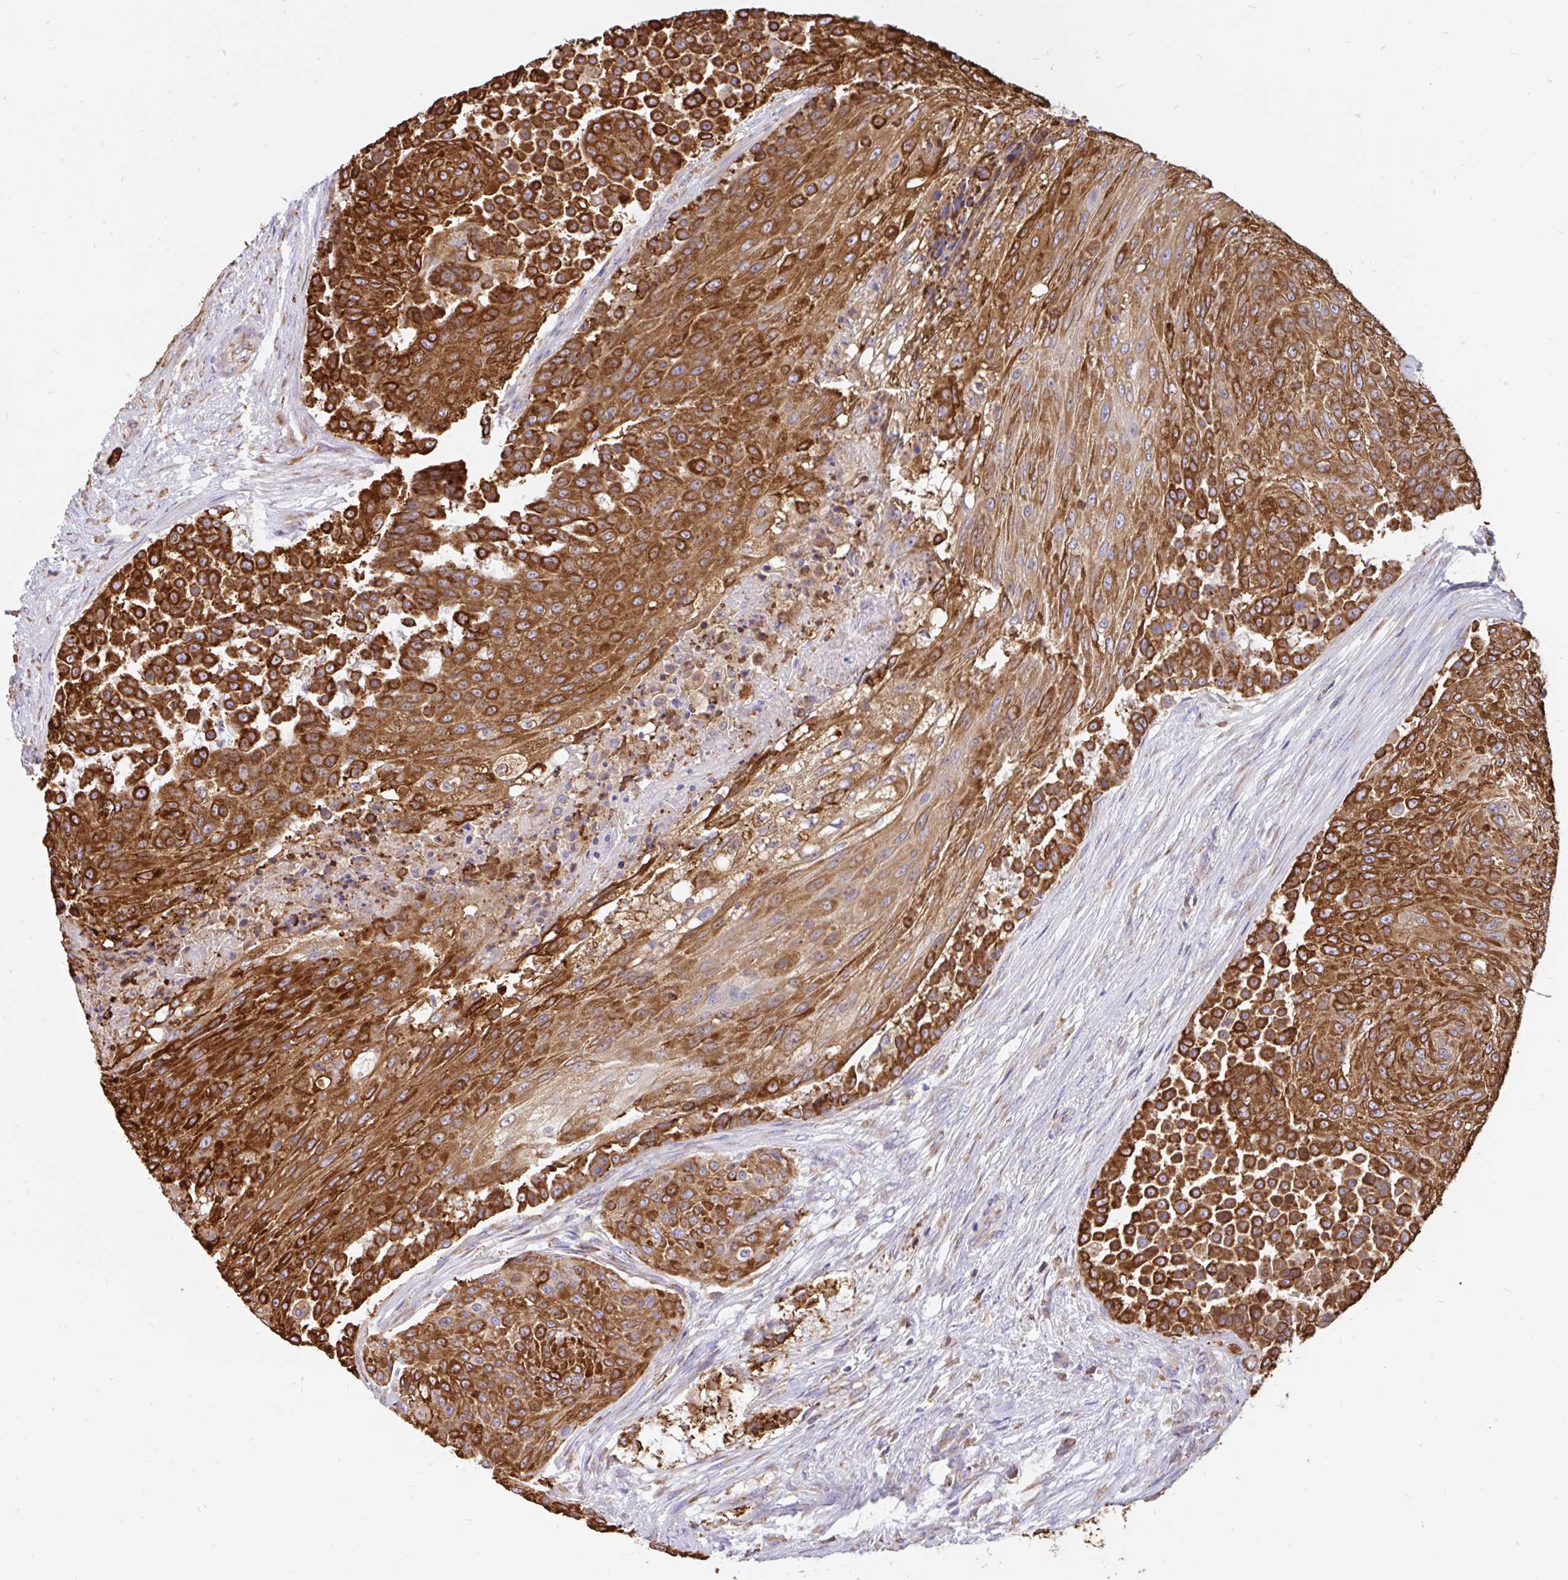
{"staining": {"intensity": "strong", "quantity": ">75%", "location": "cytoplasmic/membranous"}, "tissue": "urothelial cancer", "cell_type": "Tumor cells", "image_type": "cancer", "snomed": [{"axis": "morphology", "description": "Urothelial carcinoma, High grade"}, {"axis": "topography", "description": "Urinary bladder"}], "caption": "This photomicrograph demonstrates immunohistochemistry (IHC) staining of human urothelial carcinoma (high-grade), with high strong cytoplasmic/membranous positivity in about >75% of tumor cells.", "gene": "EML5", "patient": {"sex": "female", "age": 63}}